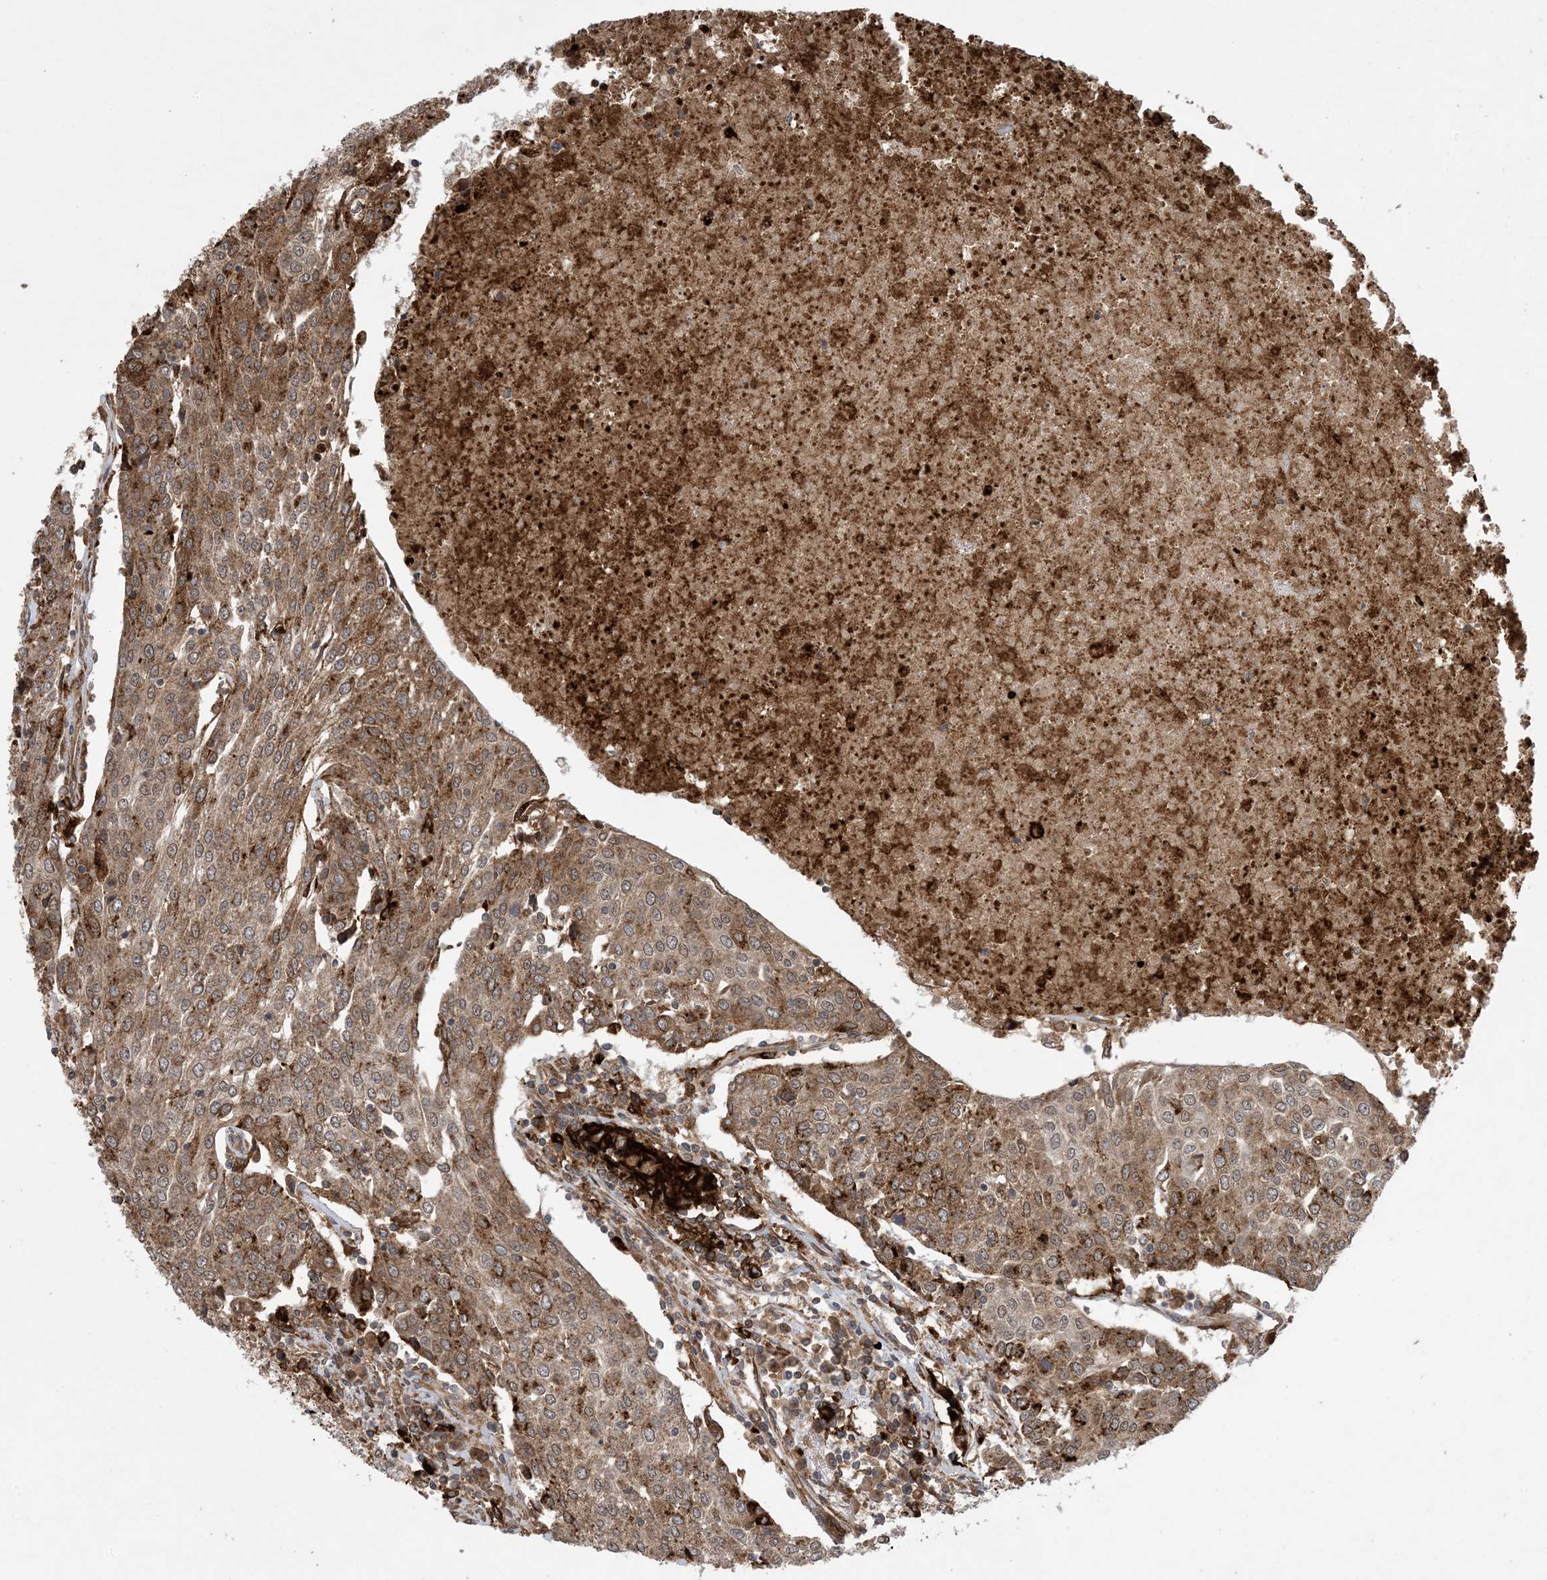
{"staining": {"intensity": "moderate", "quantity": "25%-75%", "location": "cytoplasmic/membranous"}, "tissue": "urothelial cancer", "cell_type": "Tumor cells", "image_type": "cancer", "snomed": [{"axis": "morphology", "description": "Urothelial carcinoma, High grade"}, {"axis": "topography", "description": "Urinary bladder"}], "caption": "A high-resolution histopathology image shows immunohistochemistry staining of urothelial cancer, which shows moderate cytoplasmic/membranous staining in approximately 25%-75% of tumor cells. (IHC, brightfield microscopy, high magnification).", "gene": "ZNF511", "patient": {"sex": "female", "age": 85}}